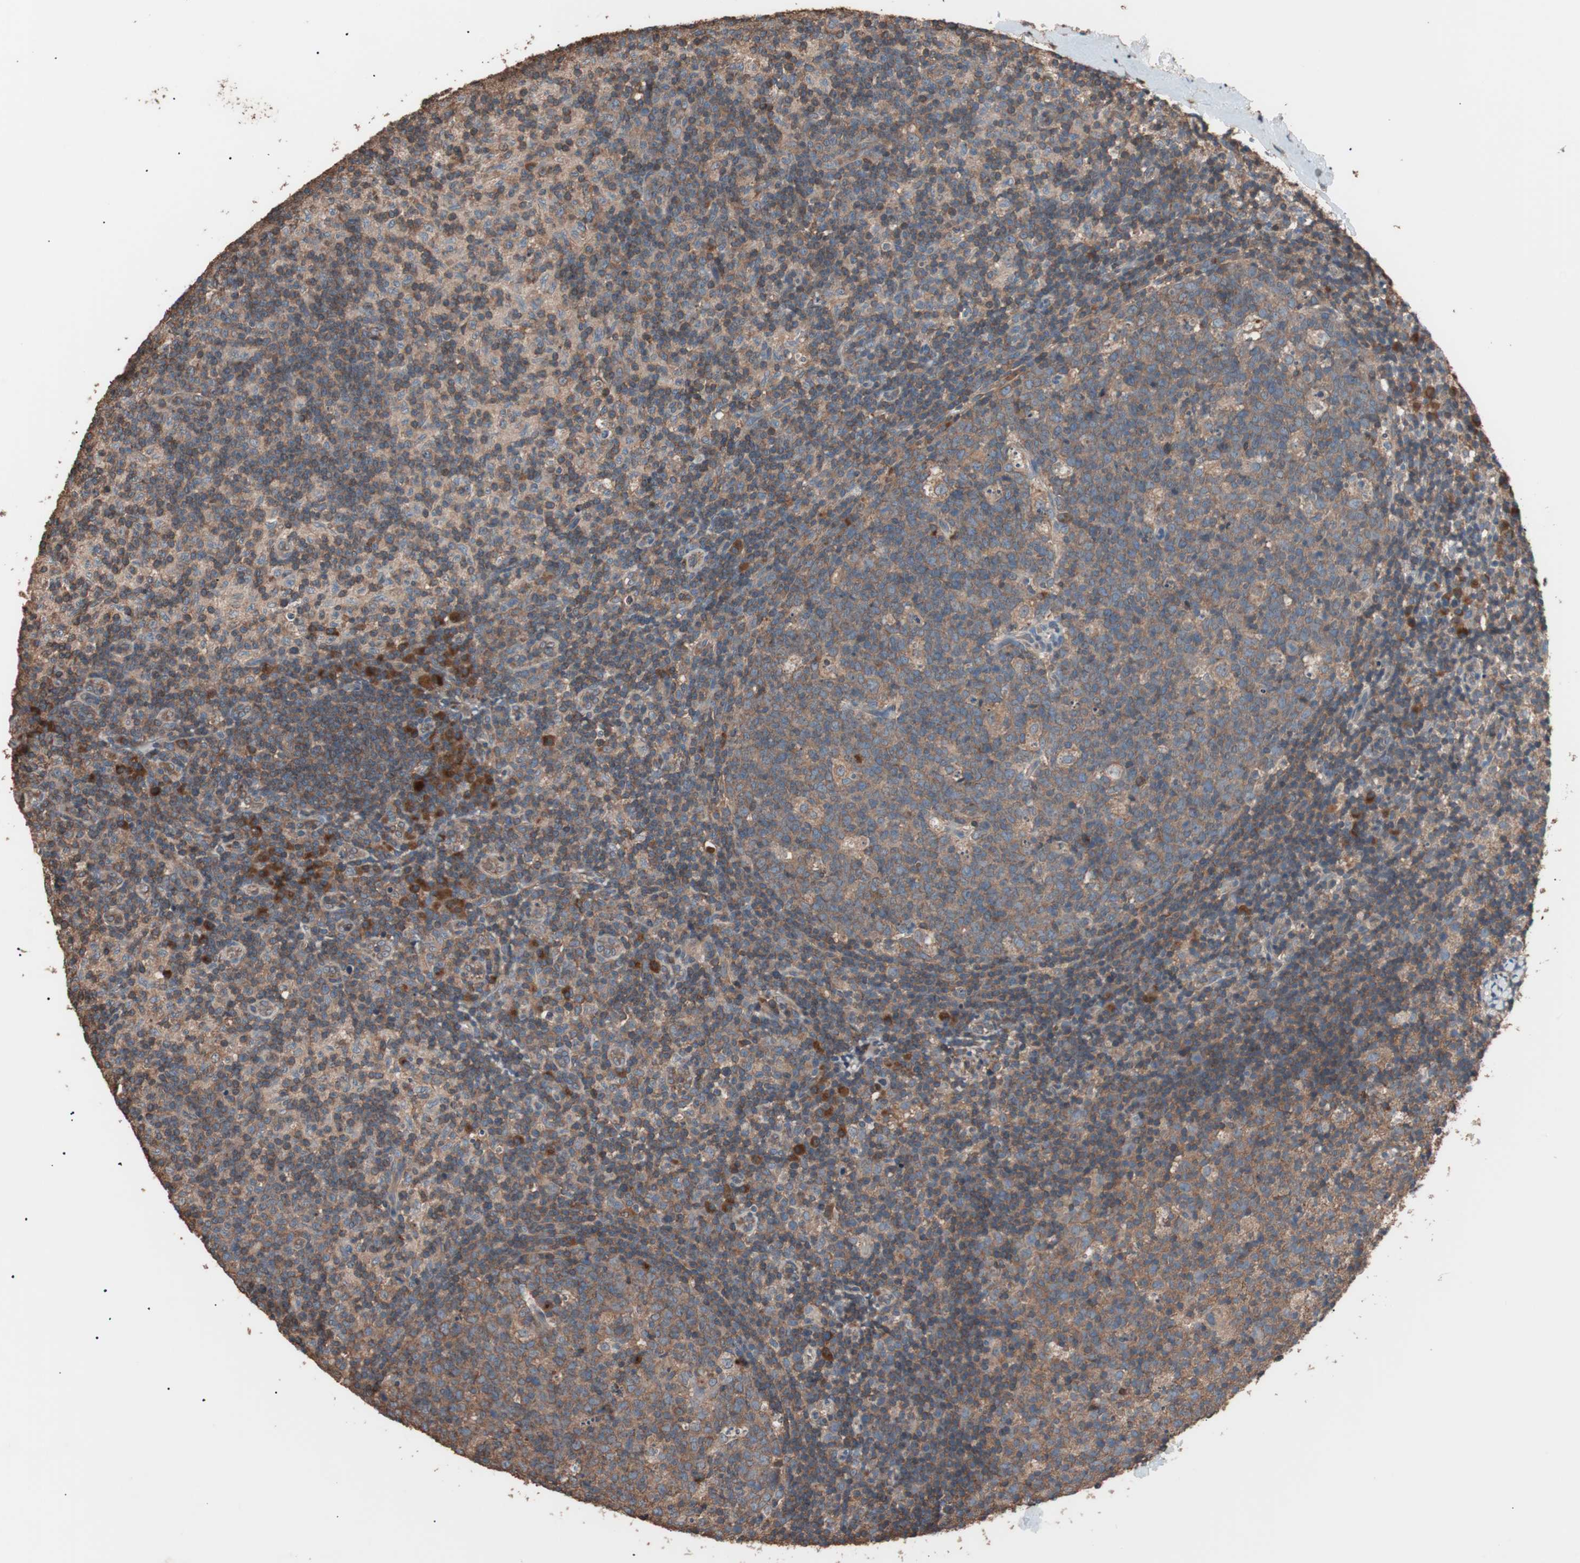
{"staining": {"intensity": "moderate", "quantity": ">75%", "location": "cytoplasmic/membranous"}, "tissue": "lymph node", "cell_type": "Germinal center cells", "image_type": "normal", "snomed": [{"axis": "morphology", "description": "Normal tissue, NOS"}, {"axis": "morphology", "description": "Inflammation, NOS"}, {"axis": "topography", "description": "Lymph node"}], "caption": "Immunohistochemical staining of normal human lymph node shows moderate cytoplasmic/membranous protein expression in approximately >75% of germinal center cells. (IHC, brightfield microscopy, high magnification).", "gene": "GLYCTK", "patient": {"sex": "male", "age": 55}}